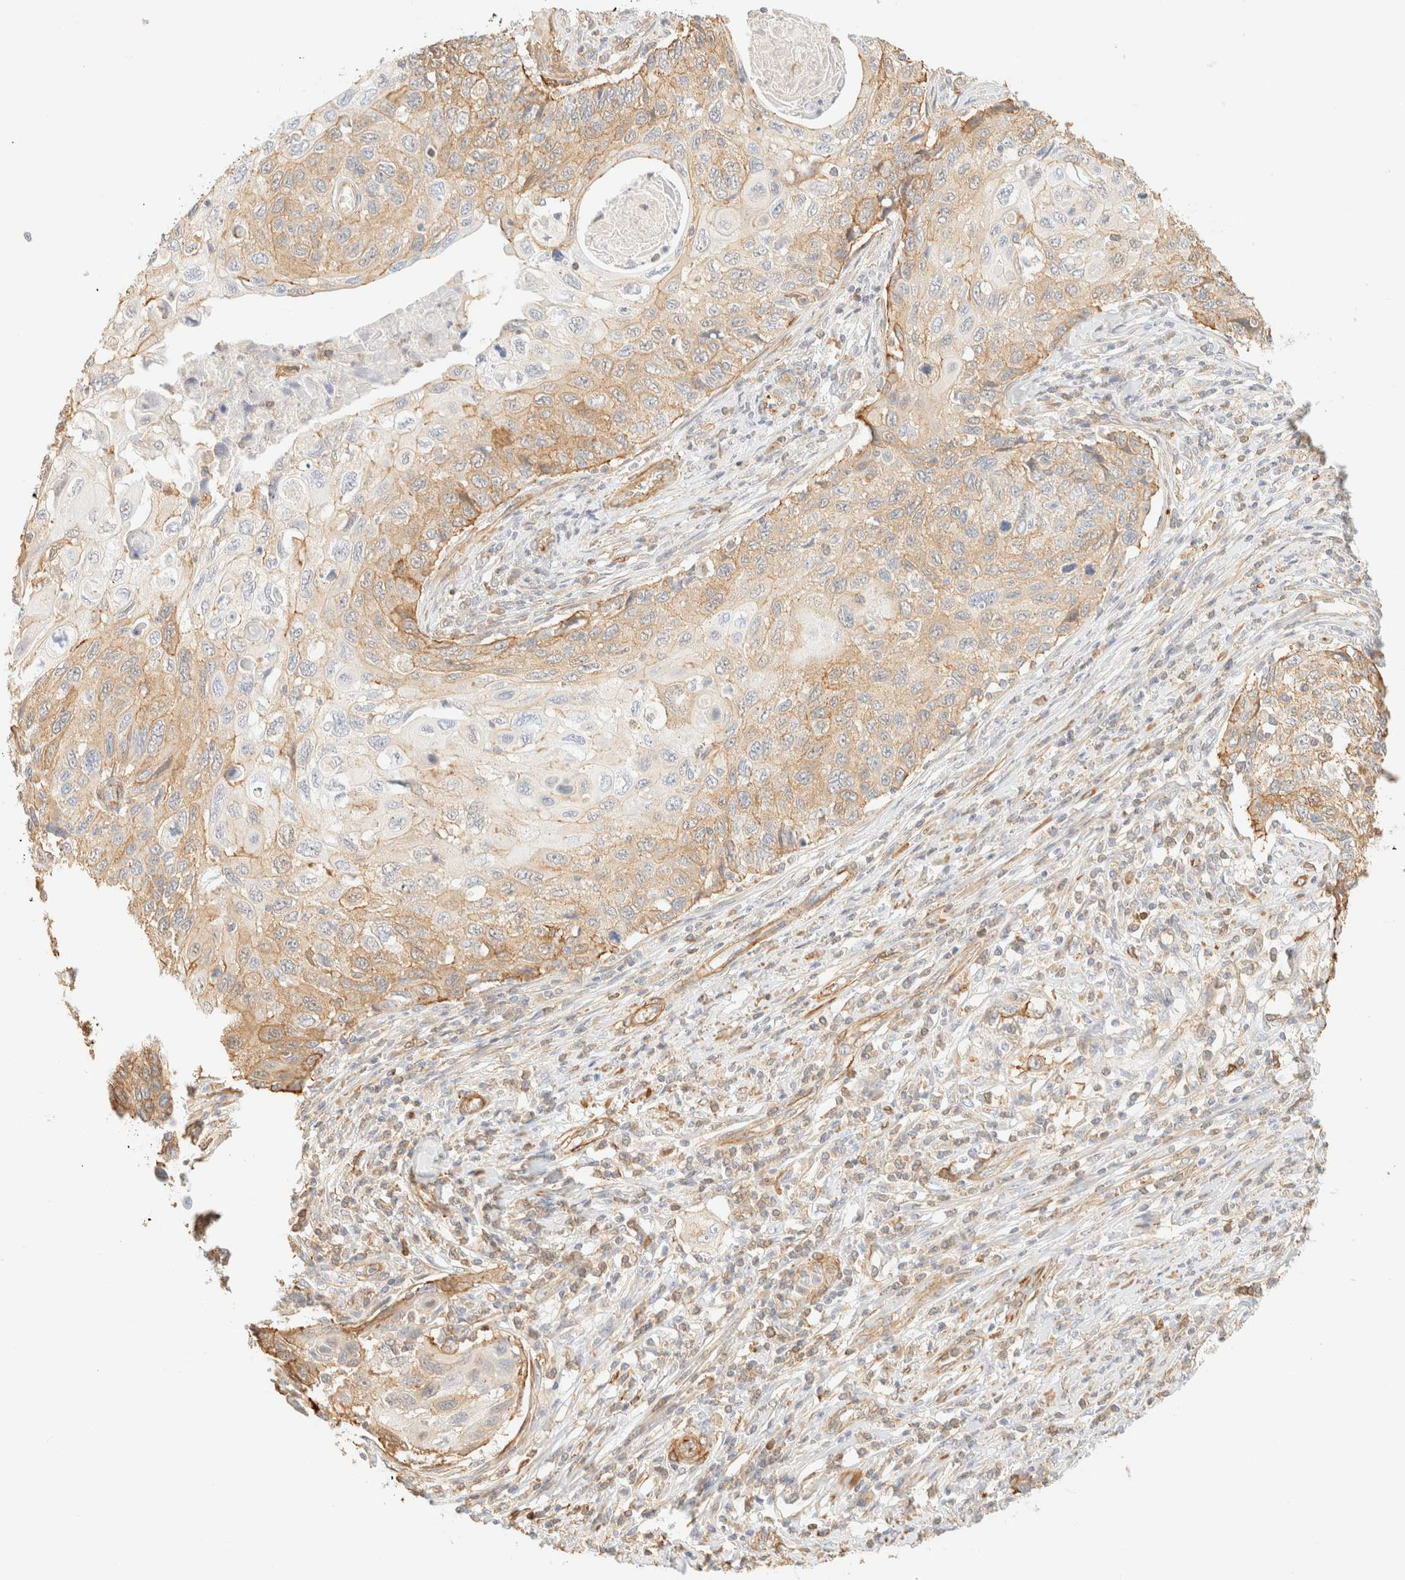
{"staining": {"intensity": "weak", "quantity": ">75%", "location": "cytoplasmic/membranous"}, "tissue": "cervical cancer", "cell_type": "Tumor cells", "image_type": "cancer", "snomed": [{"axis": "morphology", "description": "Squamous cell carcinoma, NOS"}, {"axis": "topography", "description": "Cervix"}], "caption": "A low amount of weak cytoplasmic/membranous positivity is identified in about >75% of tumor cells in cervical squamous cell carcinoma tissue. (DAB IHC, brown staining for protein, blue staining for nuclei).", "gene": "OTOP2", "patient": {"sex": "female", "age": 70}}